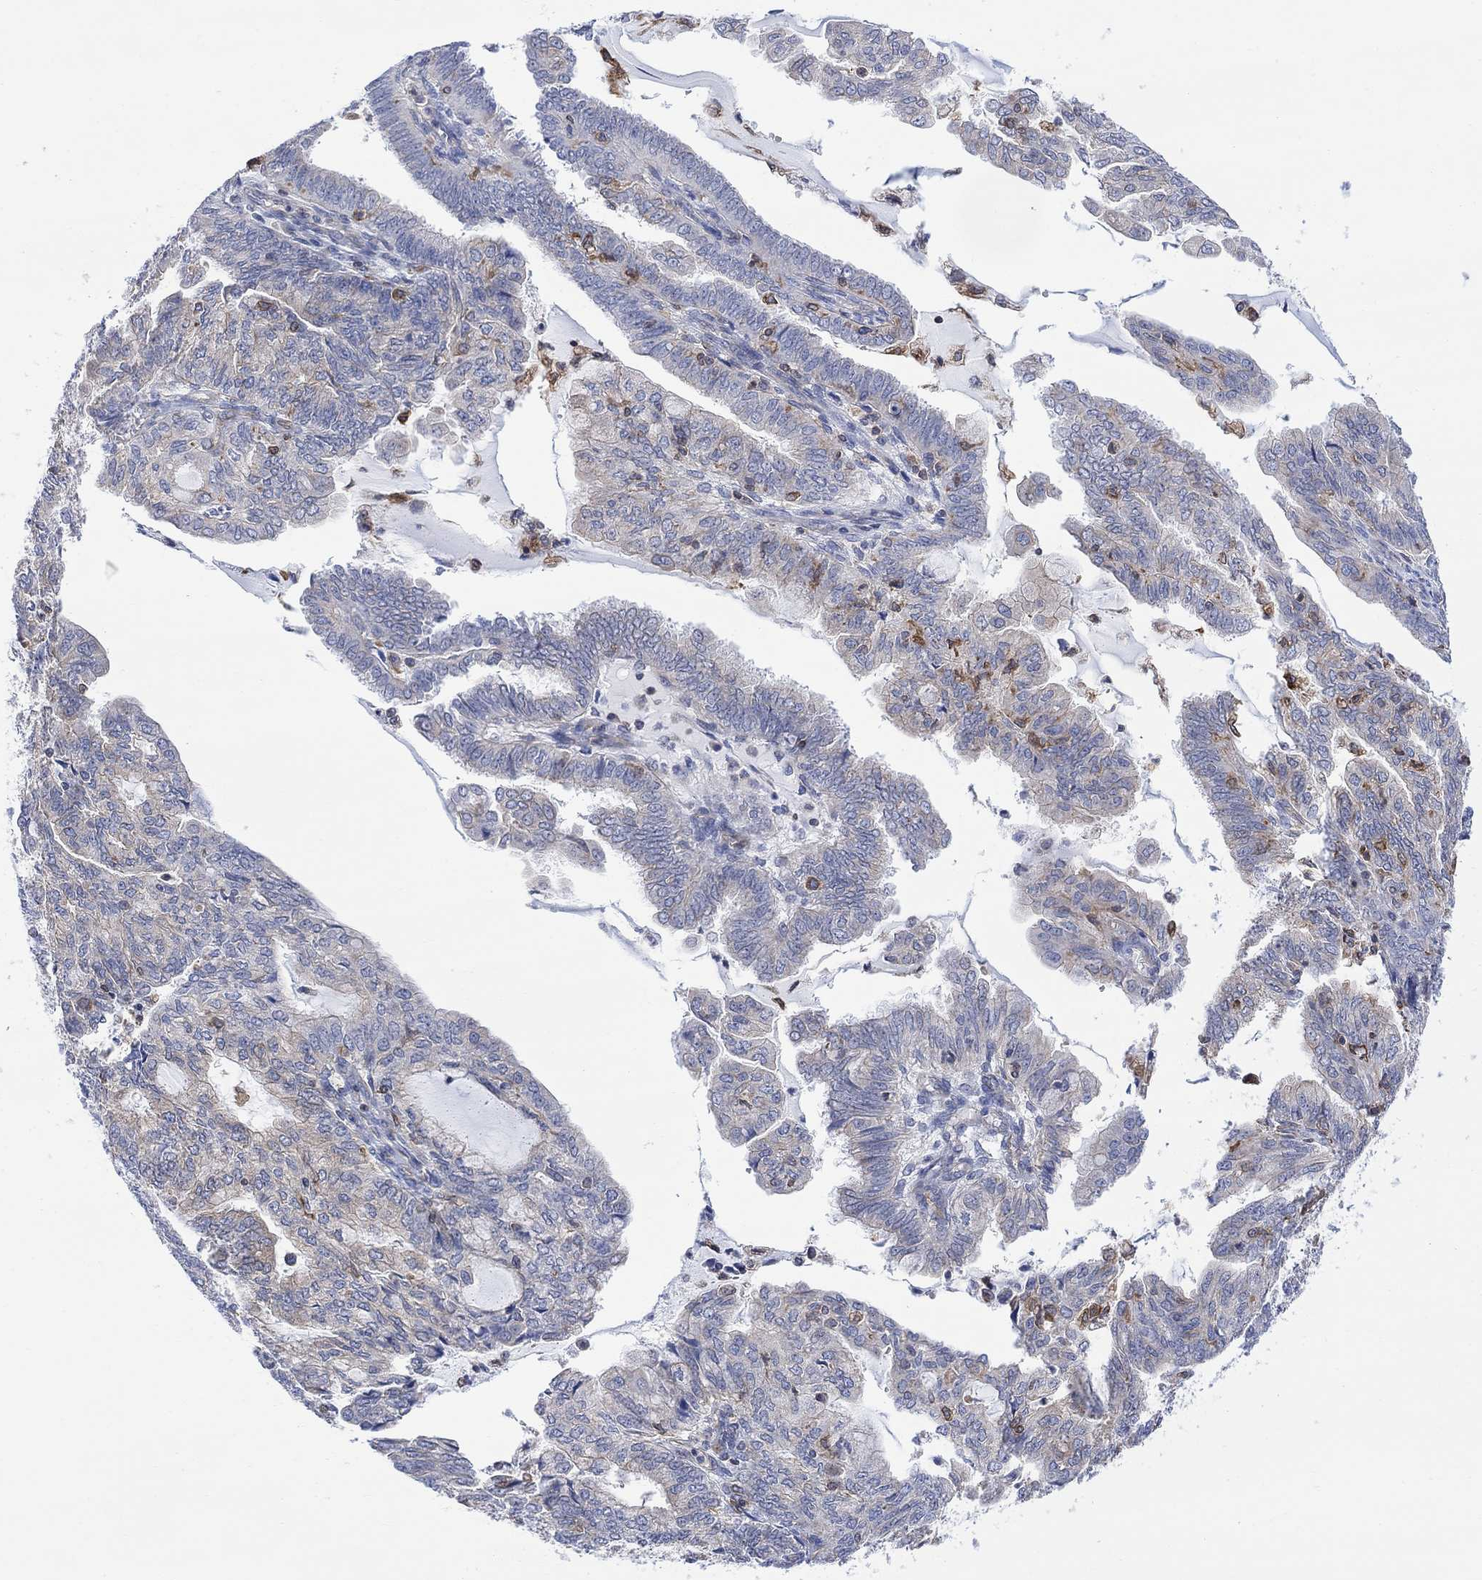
{"staining": {"intensity": "weak", "quantity": "<25%", "location": "cytoplasmic/membranous"}, "tissue": "endometrial cancer", "cell_type": "Tumor cells", "image_type": "cancer", "snomed": [{"axis": "morphology", "description": "Adenocarcinoma, NOS"}, {"axis": "topography", "description": "Endometrium"}], "caption": "Tumor cells show no significant protein expression in adenocarcinoma (endometrial).", "gene": "GBP5", "patient": {"sex": "female", "age": 82}}